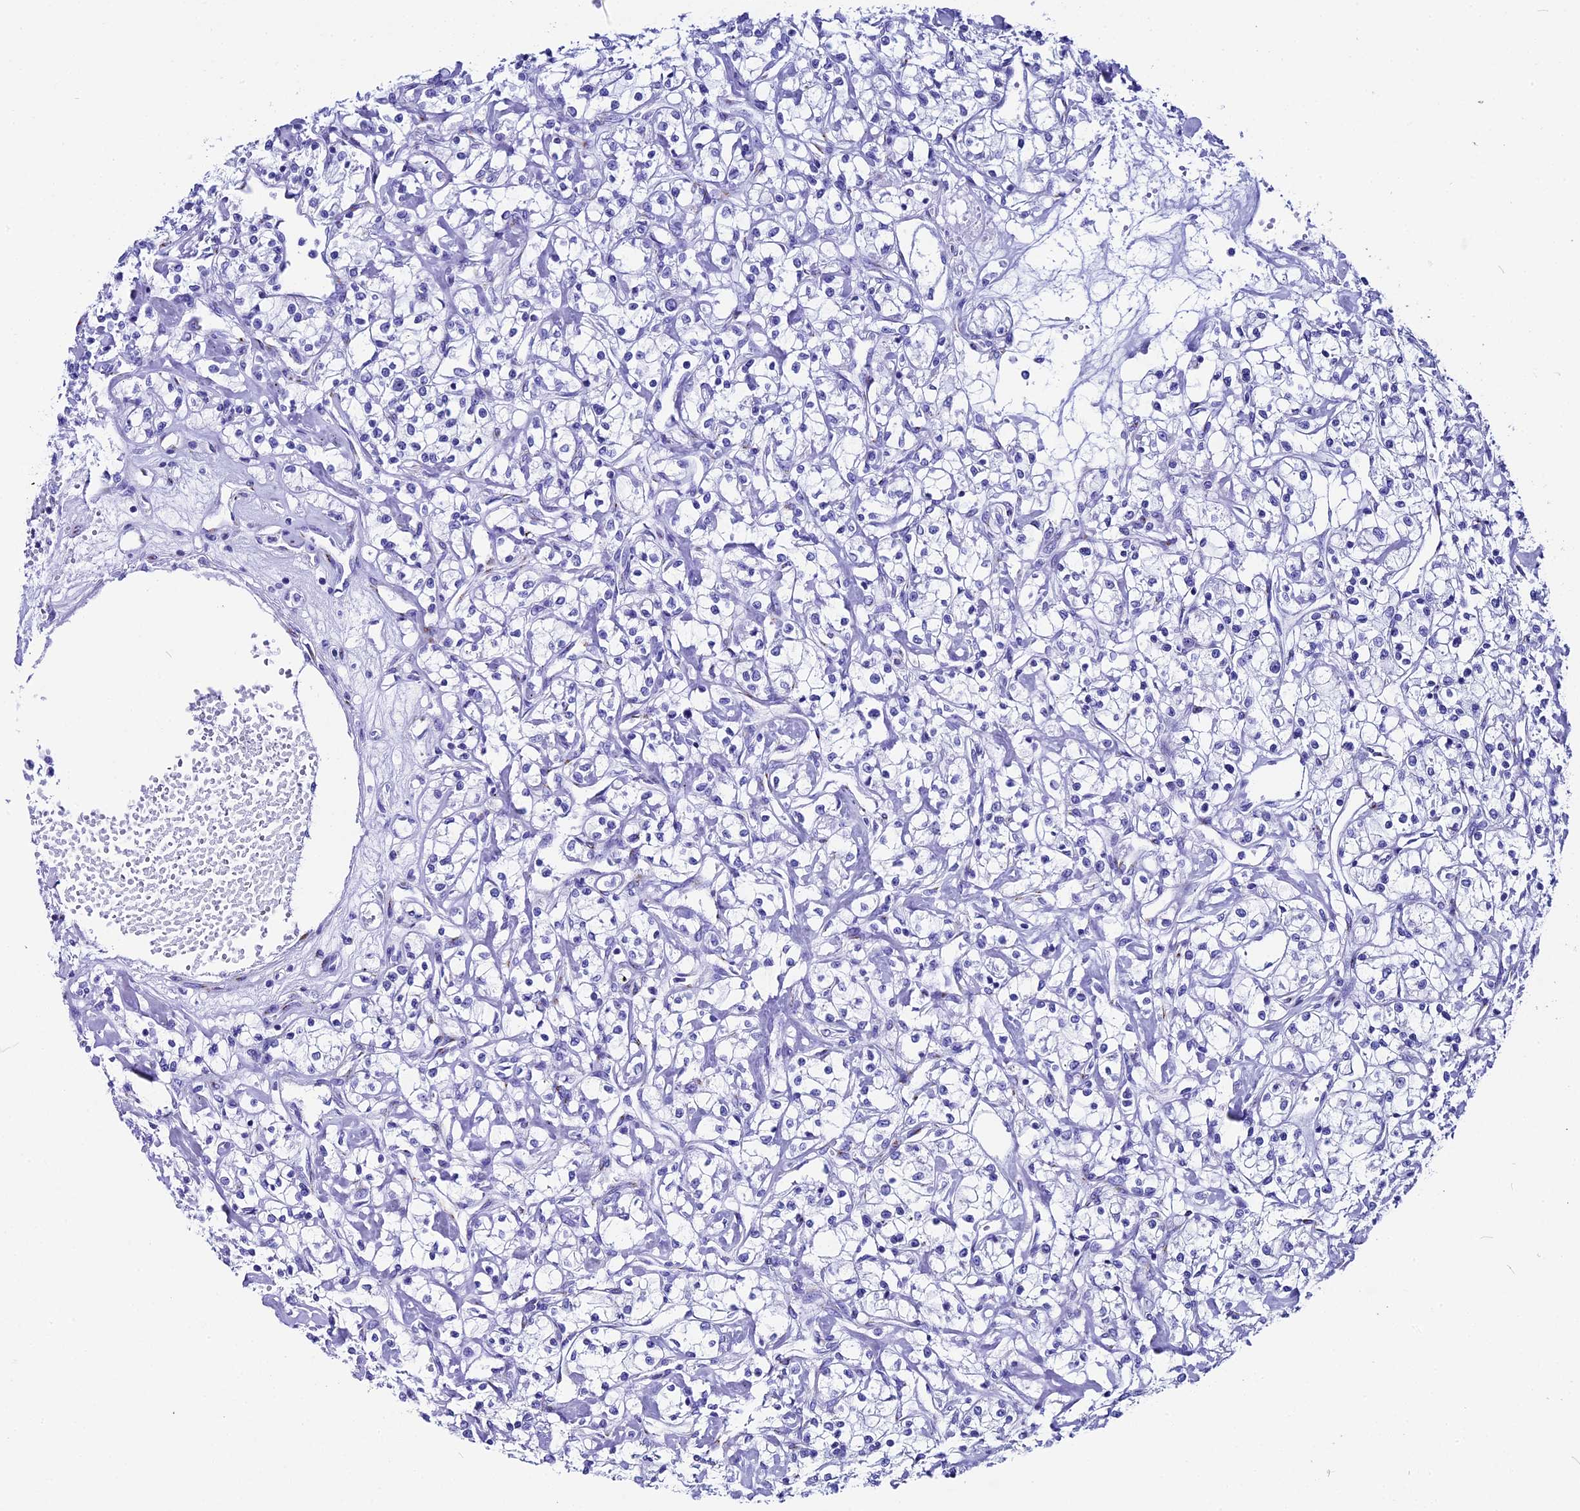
{"staining": {"intensity": "negative", "quantity": "none", "location": "none"}, "tissue": "renal cancer", "cell_type": "Tumor cells", "image_type": "cancer", "snomed": [{"axis": "morphology", "description": "Adenocarcinoma, NOS"}, {"axis": "topography", "description": "Kidney"}], "caption": "Tumor cells show no significant positivity in renal adenocarcinoma. Nuclei are stained in blue.", "gene": "AP3B2", "patient": {"sex": "female", "age": 59}}